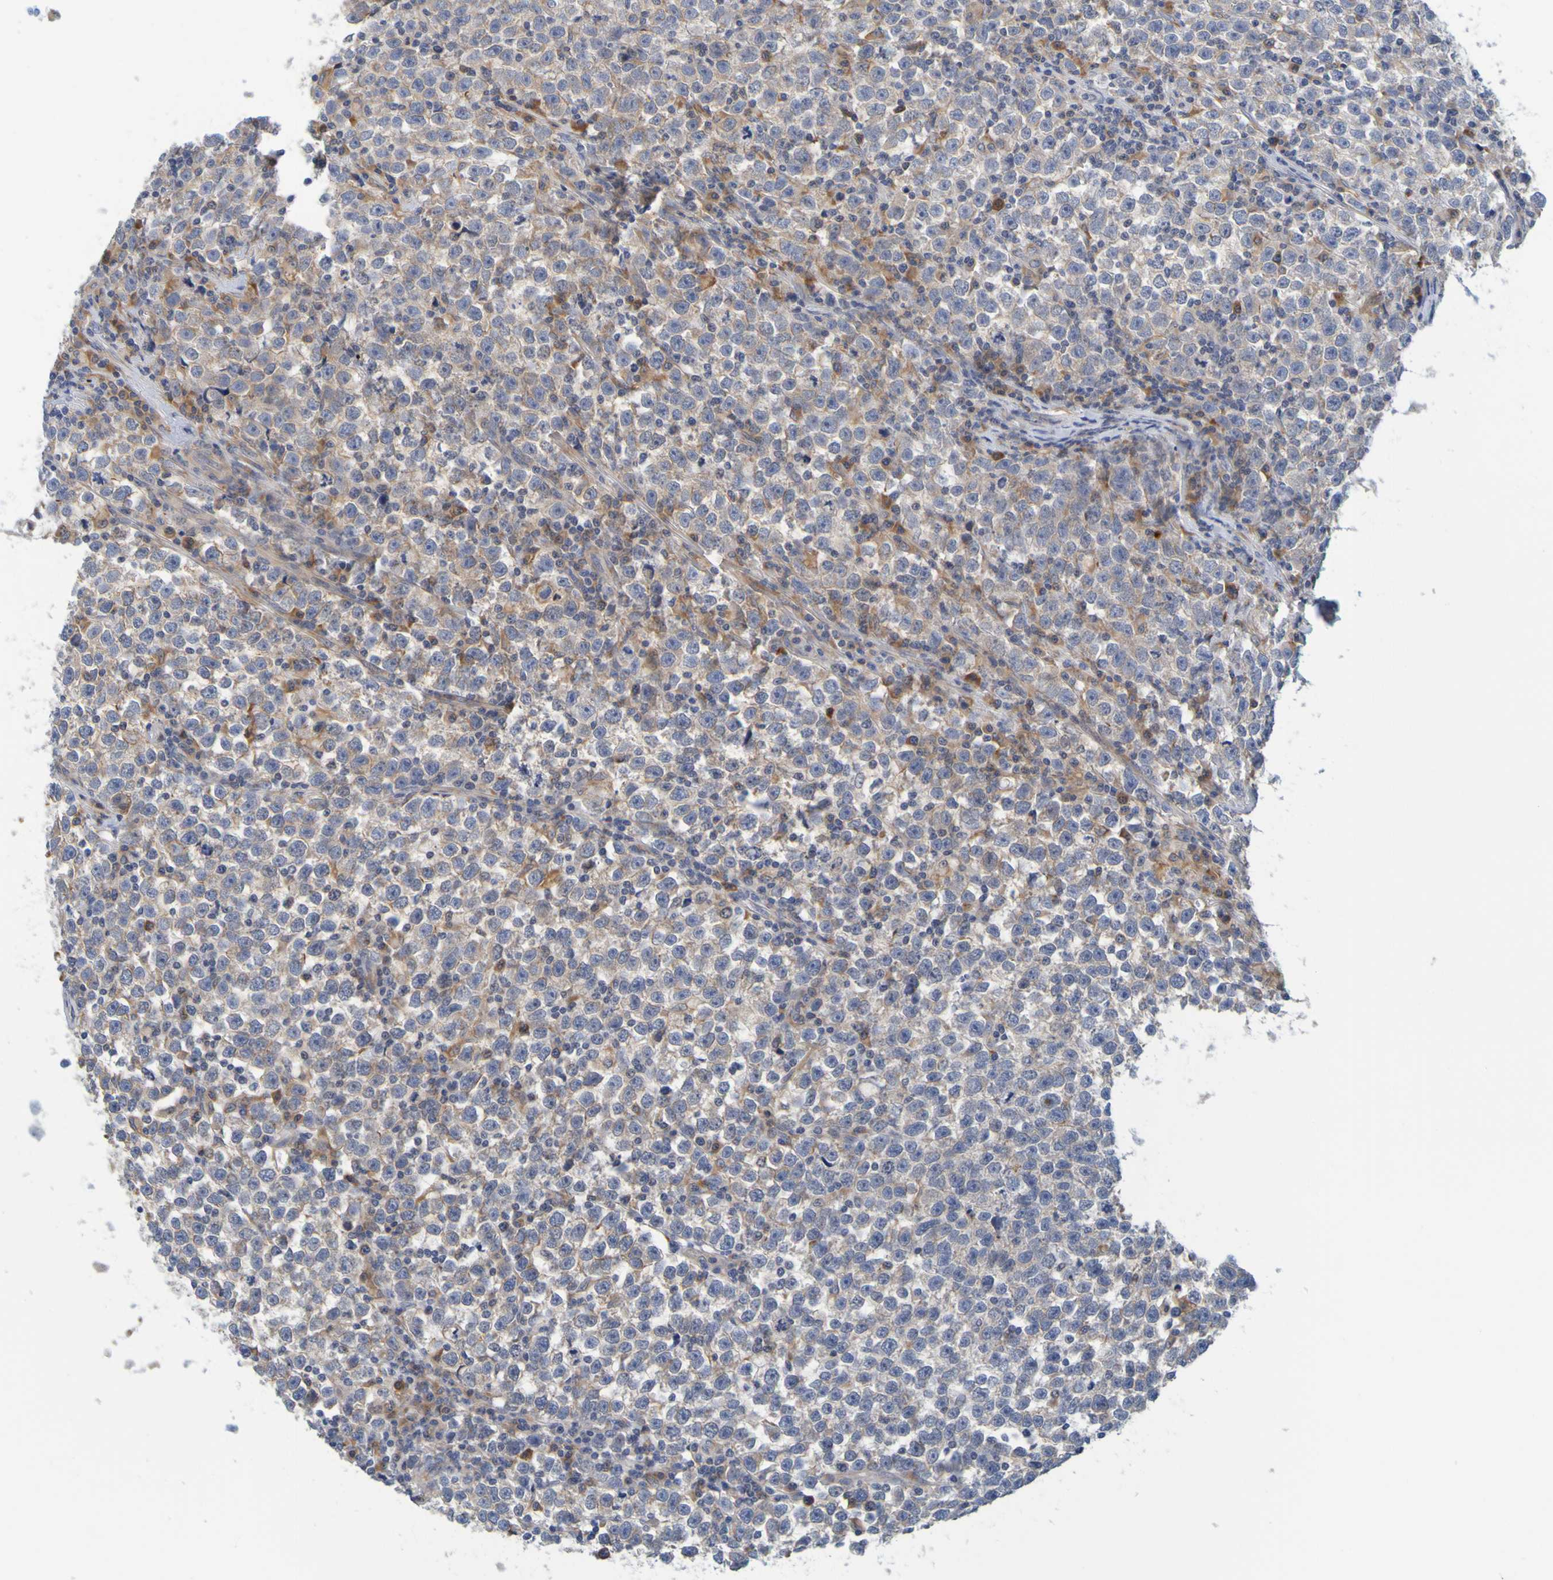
{"staining": {"intensity": "moderate", "quantity": "25%-75%", "location": "cytoplasmic/membranous,nuclear"}, "tissue": "testis cancer", "cell_type": "Tumor cells", "image_type": "cancer", "snomed": [{"axis": "morphology", "description": "Seminoma, NOS"}, {"axis": "topography", "description": "Testis"}], "caption": "Moderate cytoplasmic/membranous and nuclear positivity is present in about 25%-75% of tumor cells in seminoma (testis).", "gene": "SIL1", "patient": {"sex": "male", "age": 43}}